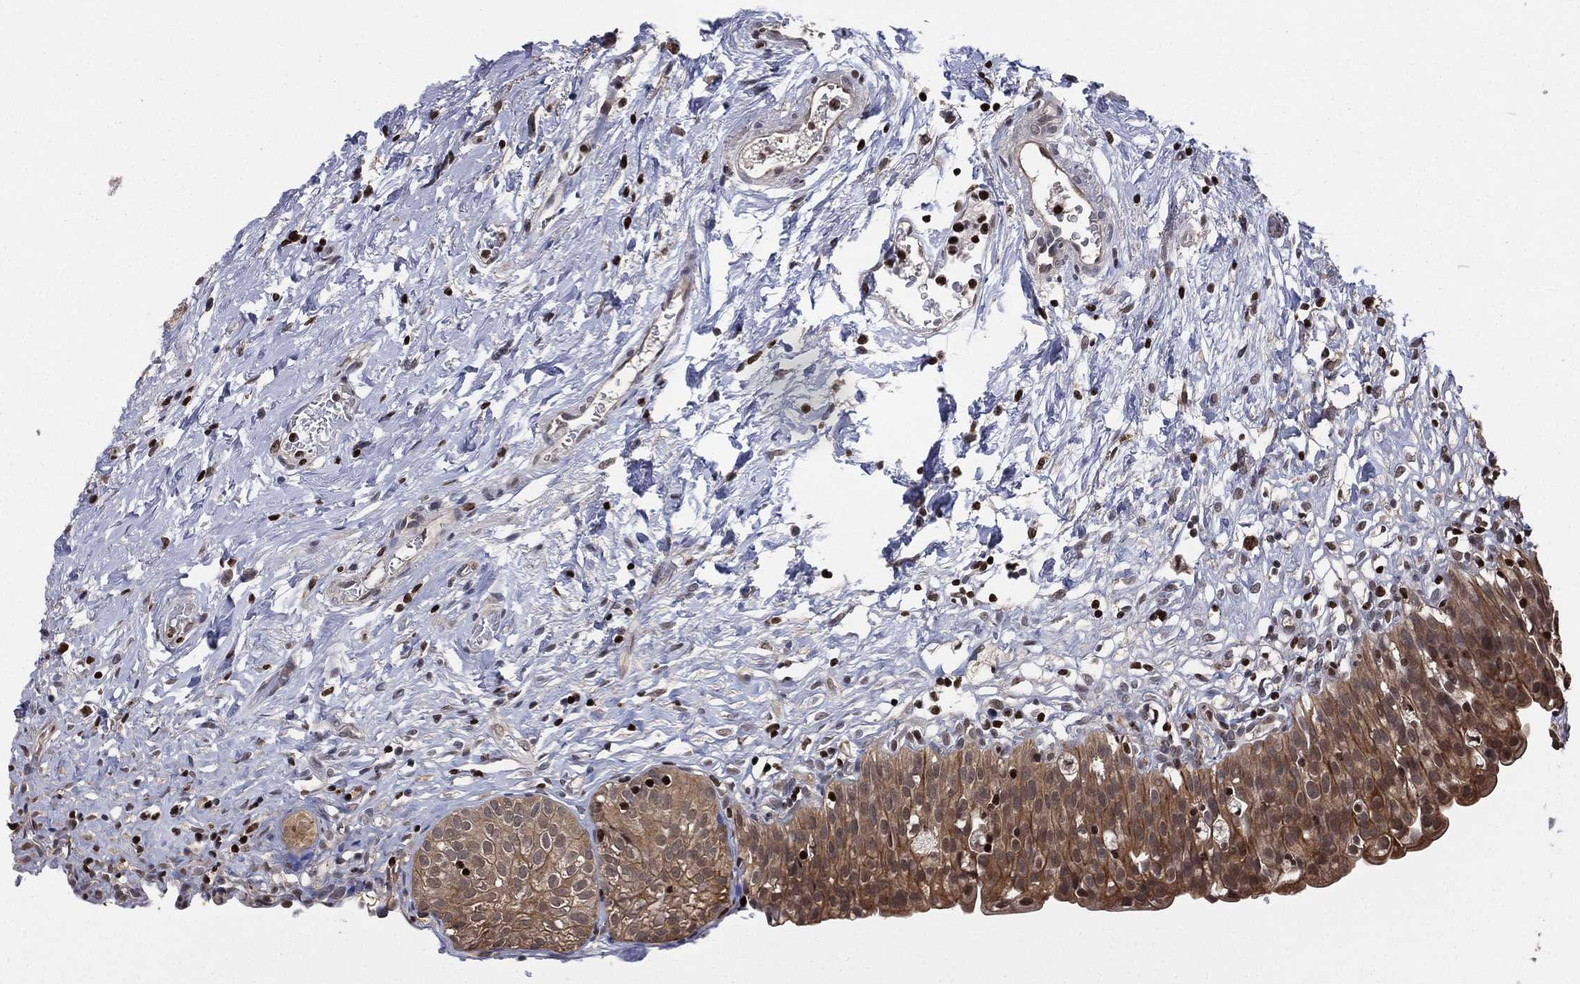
{"staining": {"intensity": "moderate", "quantity": "25%-75%", "location": "cytoplasmic/membranous,nuclear"}, "tissue": "urinary bladder", "cell_type": "Urothelial cells", "image_type": "normal", "snomed": [{"axis": "morphology", "description": "Normal tissue, NOS"}, {"axis": "topography", "description": "Urinary bladder"}], "caption": "Protein staining by immunohistochemistry demonstrates moderate cytoplasmic/membranous,nuclear expression in about 25%-75% of urothelial cells in normal urinary bladder.", "gene": "PSMA1", "patient": {"sex": "male", "age": 76}}